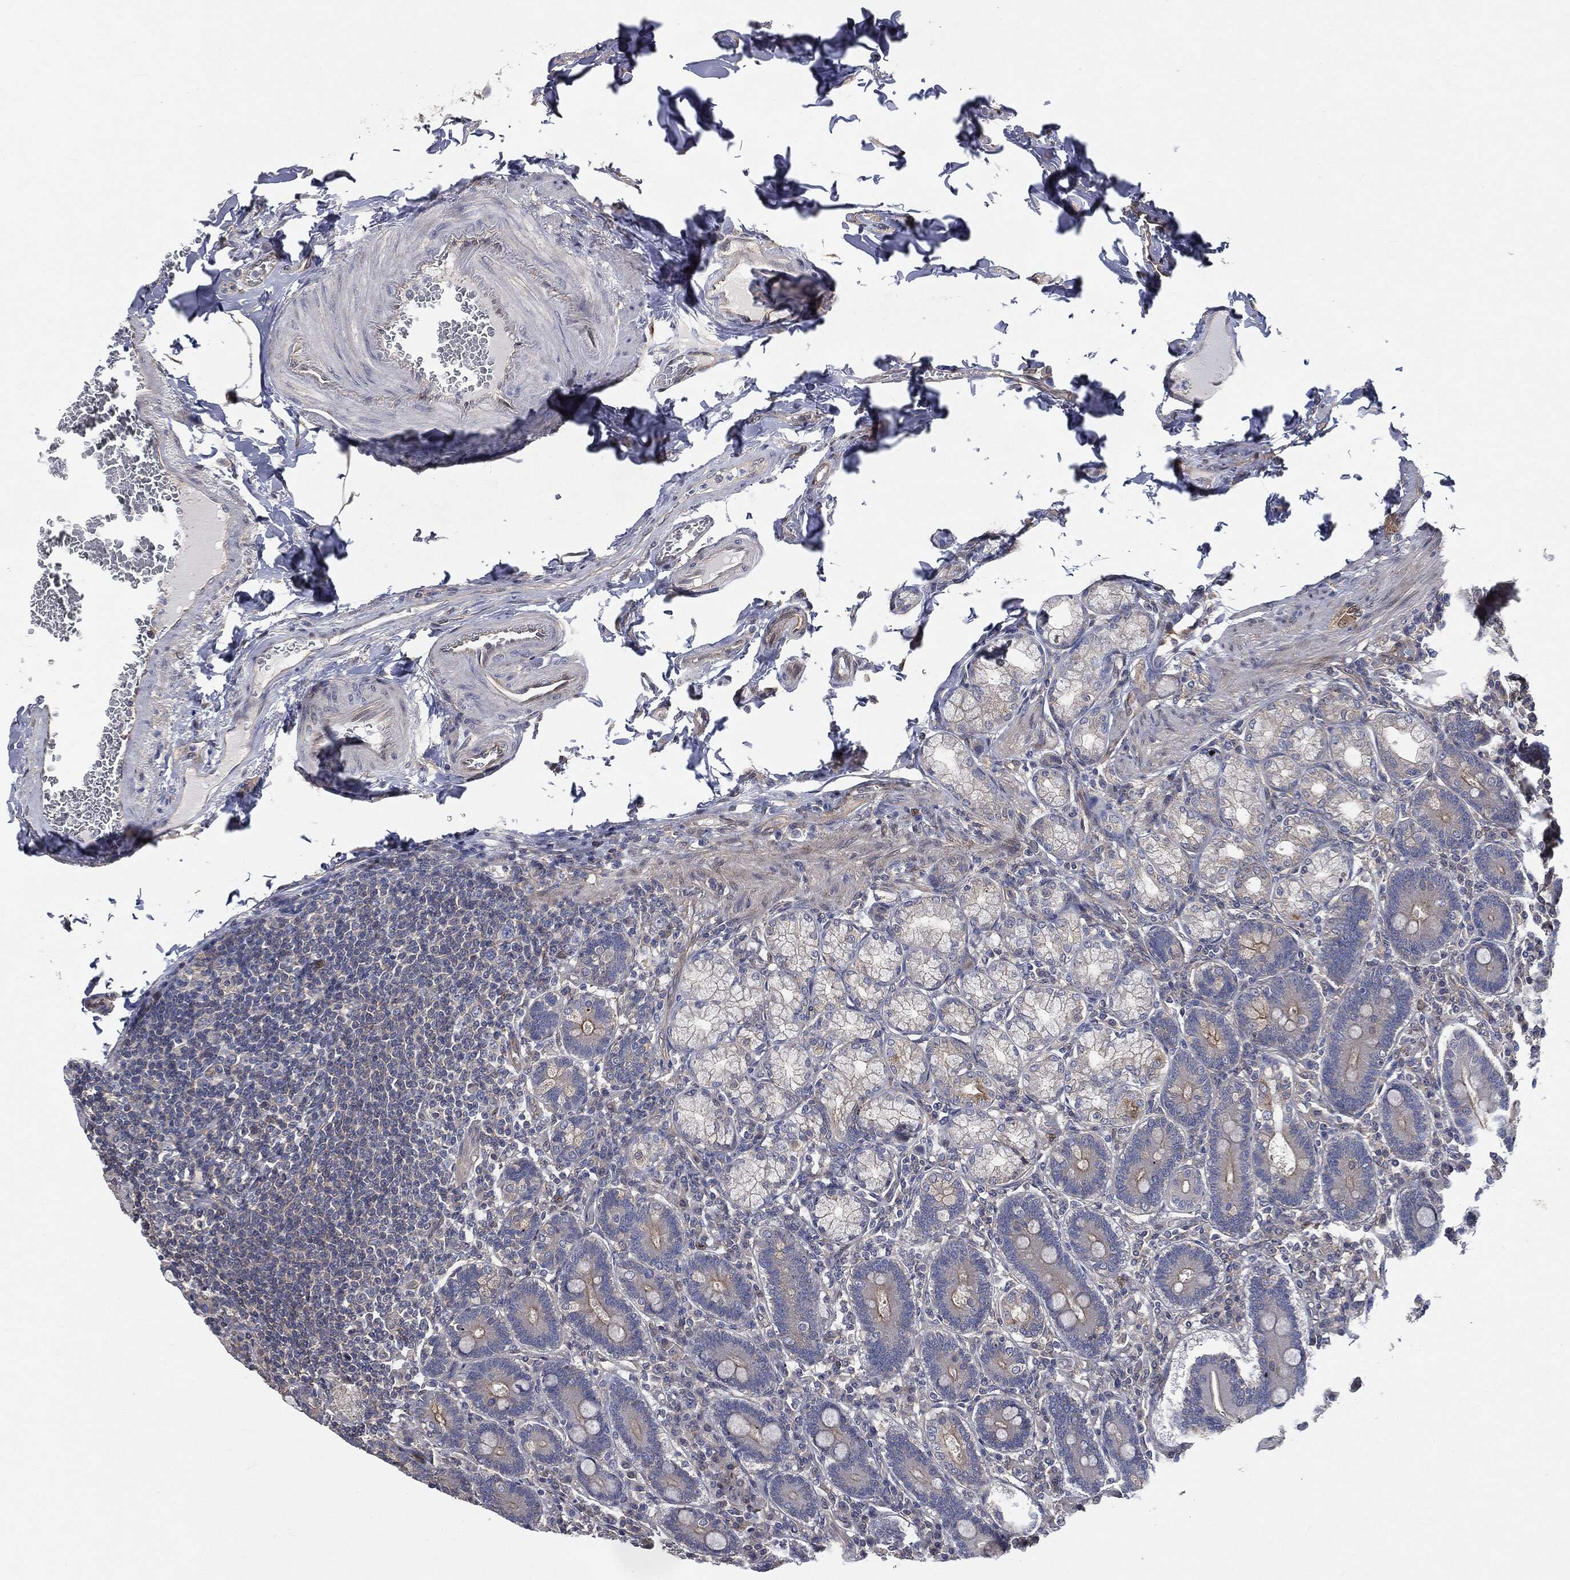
{"staining": {"intensity": "moderate", "quantity": "25%-75%", "location": "cytoplasmic/membranous"}, "tissue": "duodenum", "cell_type": "Glandular cells", "image_type": "normal", "snomed": [{"axis": "morphology", "description": "Normal tissue, NOS"}, {"axis": "topography", "description": "Duodenum"}], "caption": "A medium amount of moderate cytoplasmic/membranous staining is appreciated in about 25%-75% of glandular cells in benign duodenum. (DAB (3,3'-diaminobenzidine) = brown stain, brightfield microscopy at high magnification).", "gene": "EPS15L1", "patient": {"sex": "female", "age": 62}}